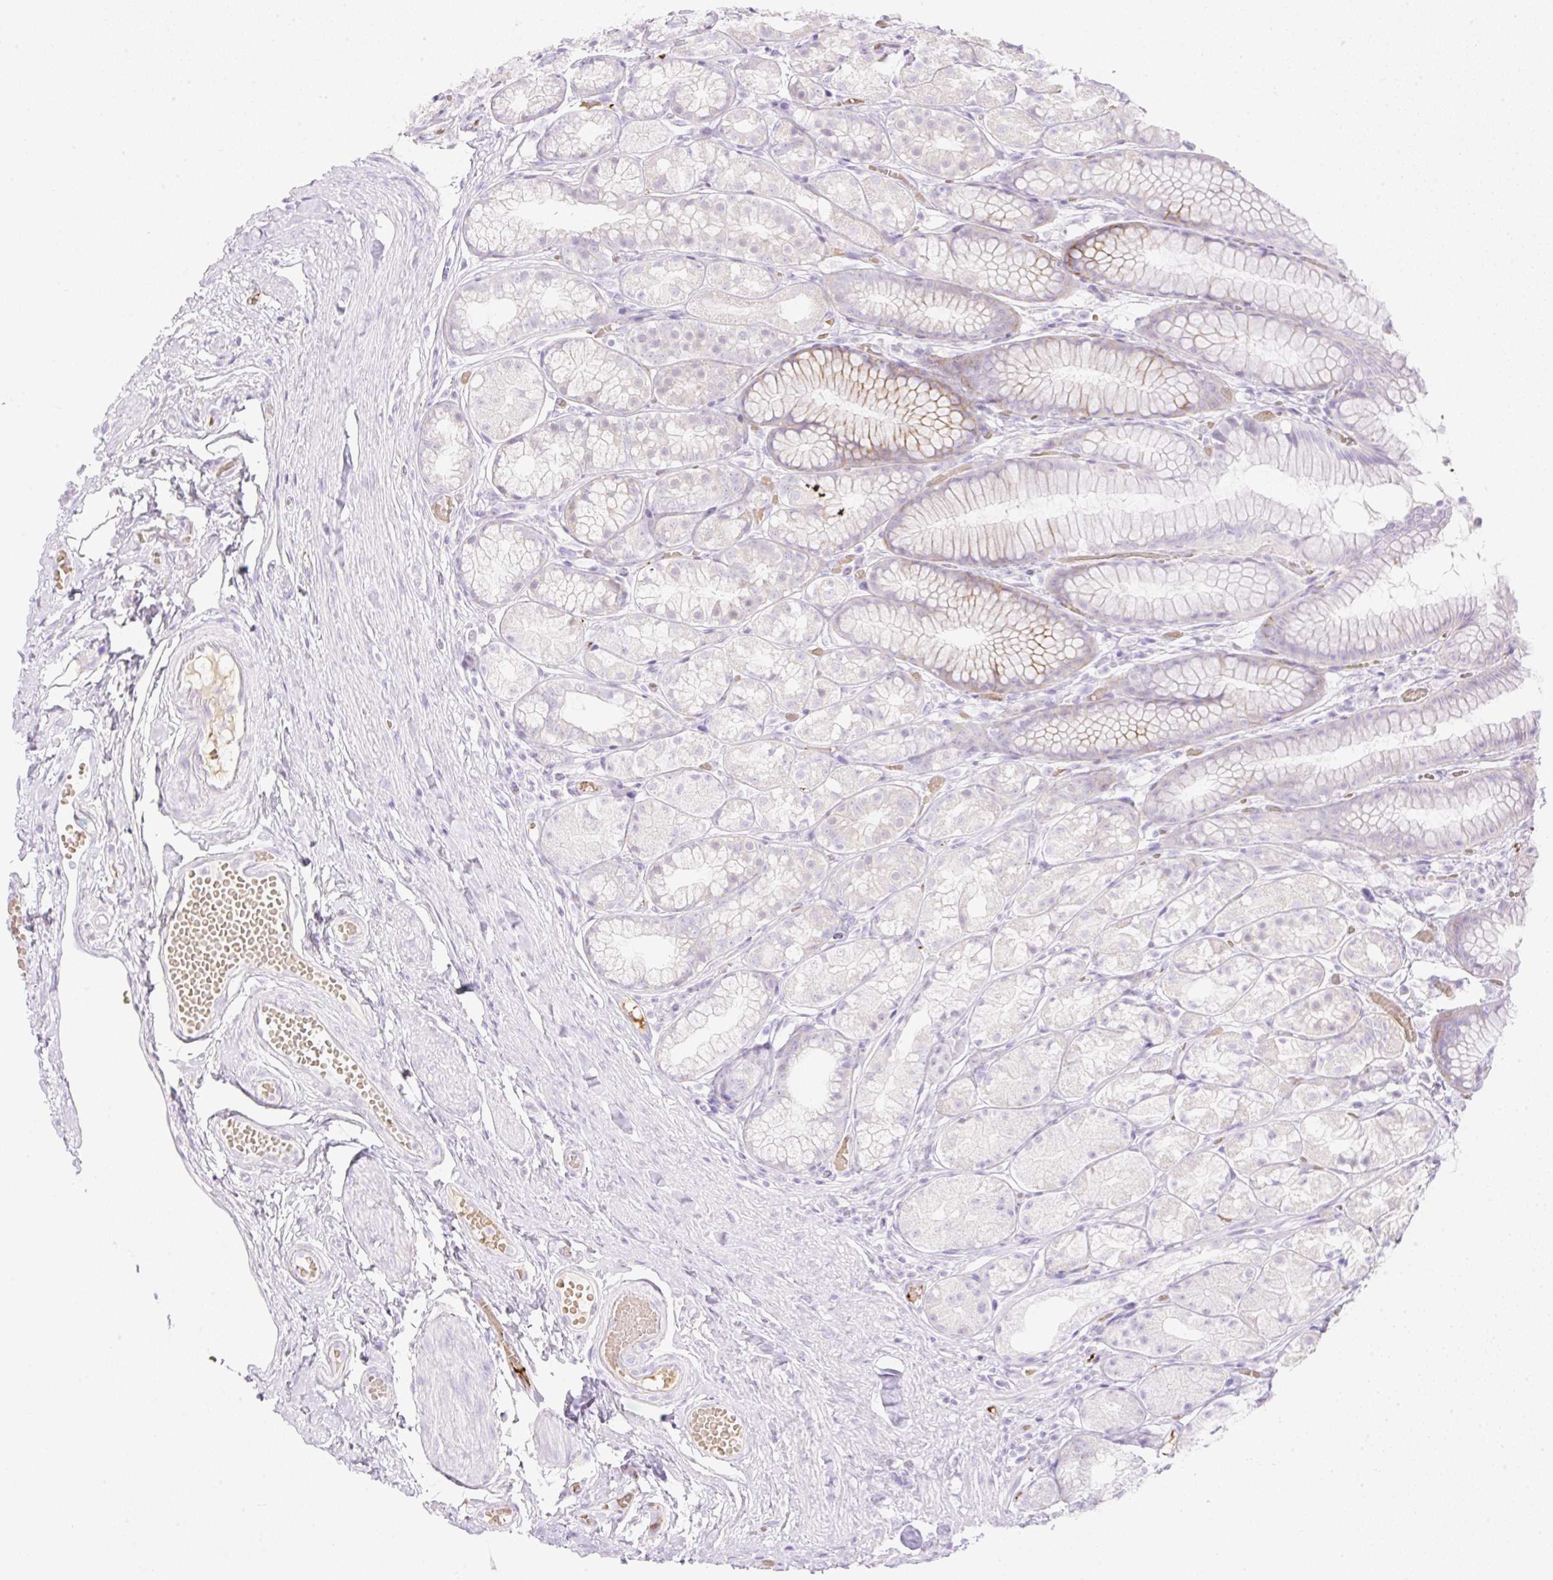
{"staining": {"intensity": "weak", "quantity": "<25%", "location": "cytoplasmic/membranous"}, "tissue": "stomach", "cell_type": "Glandular cells", "image_type": "normal", "snomed": [{"axis": "morphology", "description": "Normal tissue, NOS"}, {"axis": "topography", "description": "Smooth muscle"}, {"axis": "topography", "description": "Stomach"}], "caption": "Micrograph shows no significant protein positivity in glandular cells of unremarkable stomach. Brightfield microscopy of immunohistochemistry stained with DAB (3,3'-diaminobenzidine) (brown) and hematoxylin (blue), captured at high magnification.", "gene": "CDX1", "patient": {"sex": "male", "age": 70}}